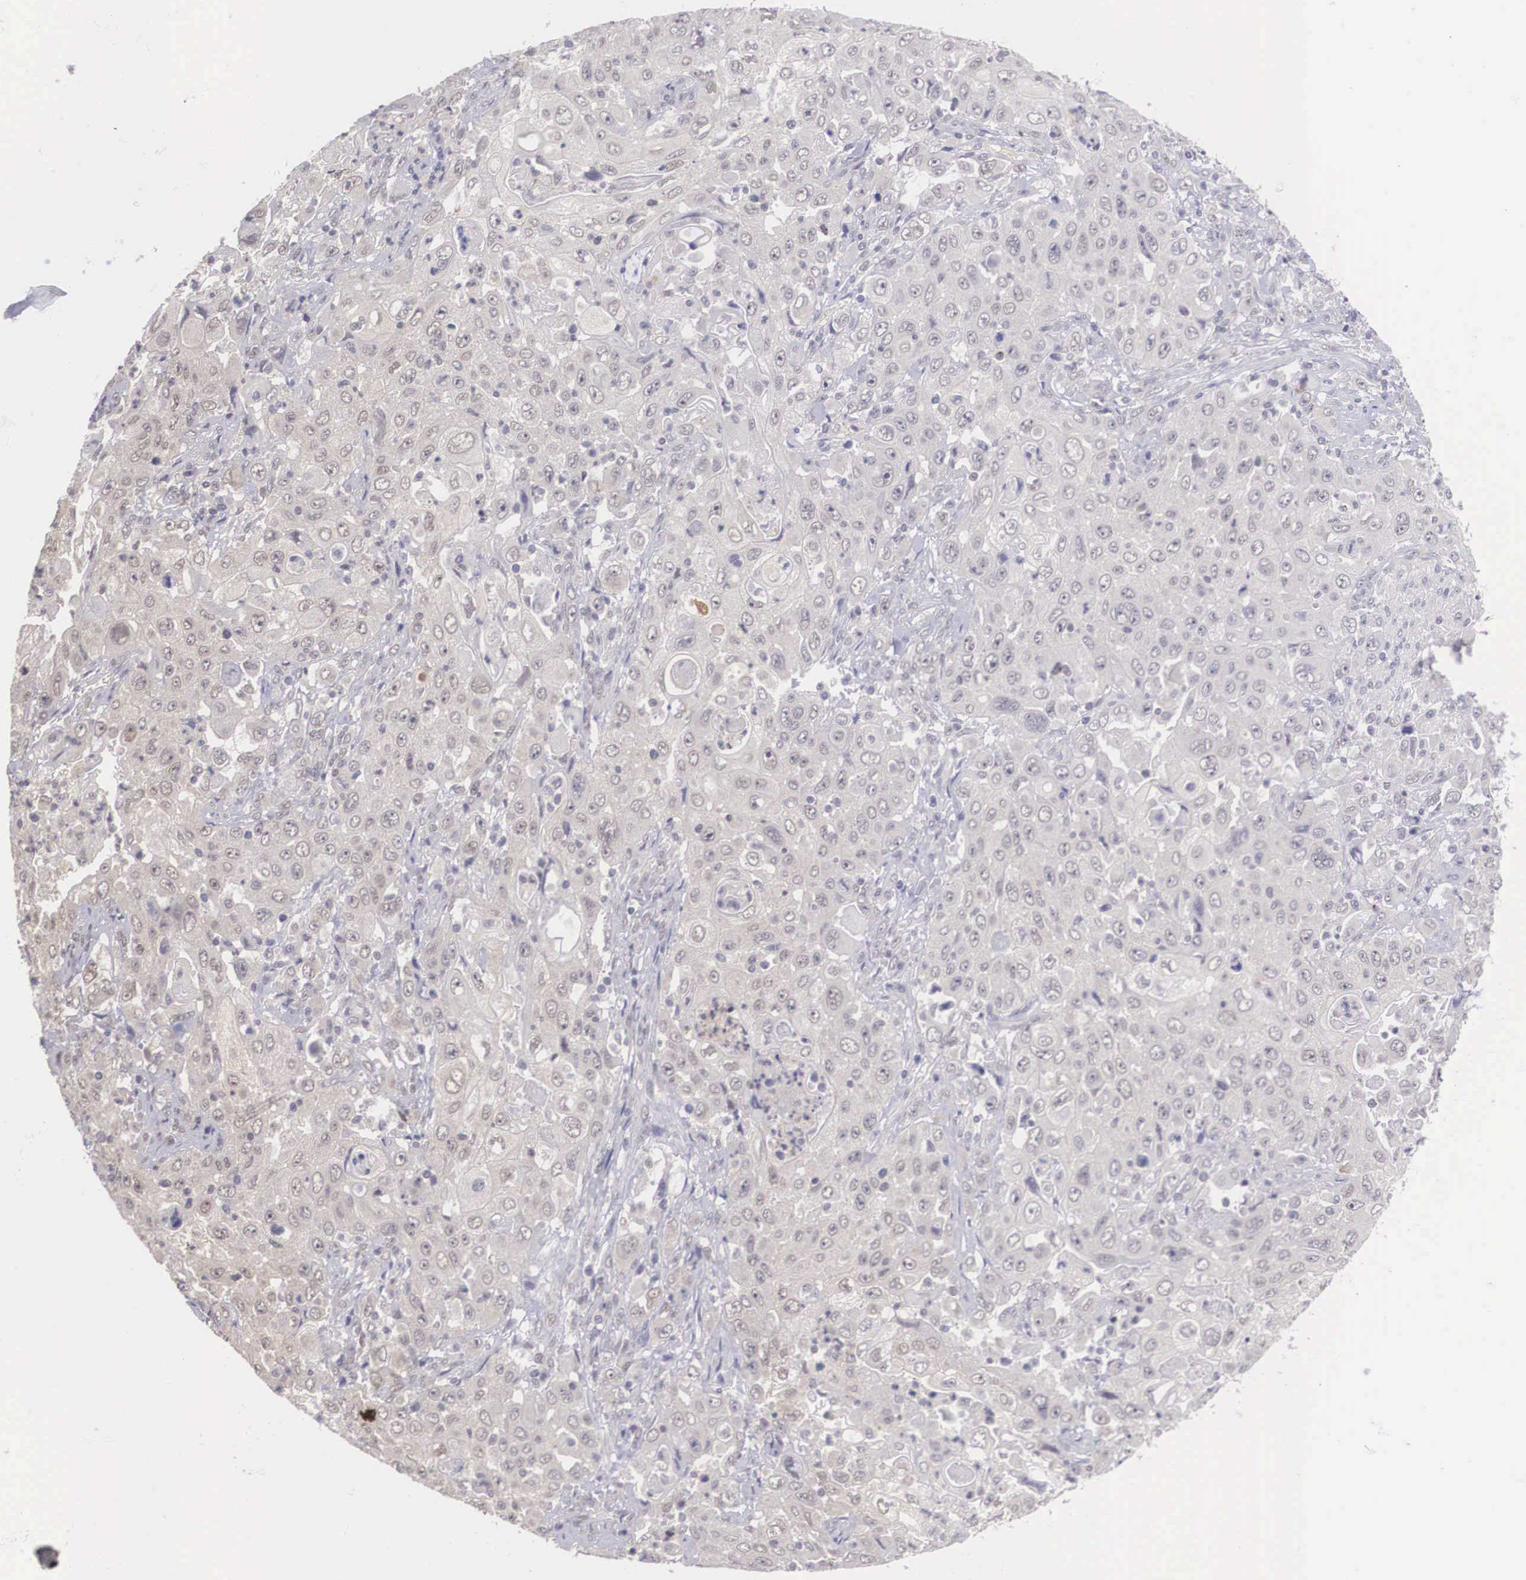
{"staining": {"intensity": "weak", "quantity": "25%-75%", "location": "cytoplasmic/membranous,nuclear"}, "tissue": "pancreatic cancer", "cell_type": "Tumor cells", "image_type": "cancer", "snomed": [{"axis": "morphology", "description": "Adenocarcinoma, NOS"}, {"axis": "topography", "description": "Pancreas"}], "caption": "A high-resolution histopathology image shows immunohistochemistry (IHC) staining of pancreatic cancer (adenocarcinoma), which reveals weak cytoplasmic/membranous and nuclear positivity in about 25%-75% of tumor cells. (brown staining indicates protein expression, while blue staining denotes nuclei).", "gene": "NINL", "patient": {"sex": "male", "age": 70}}